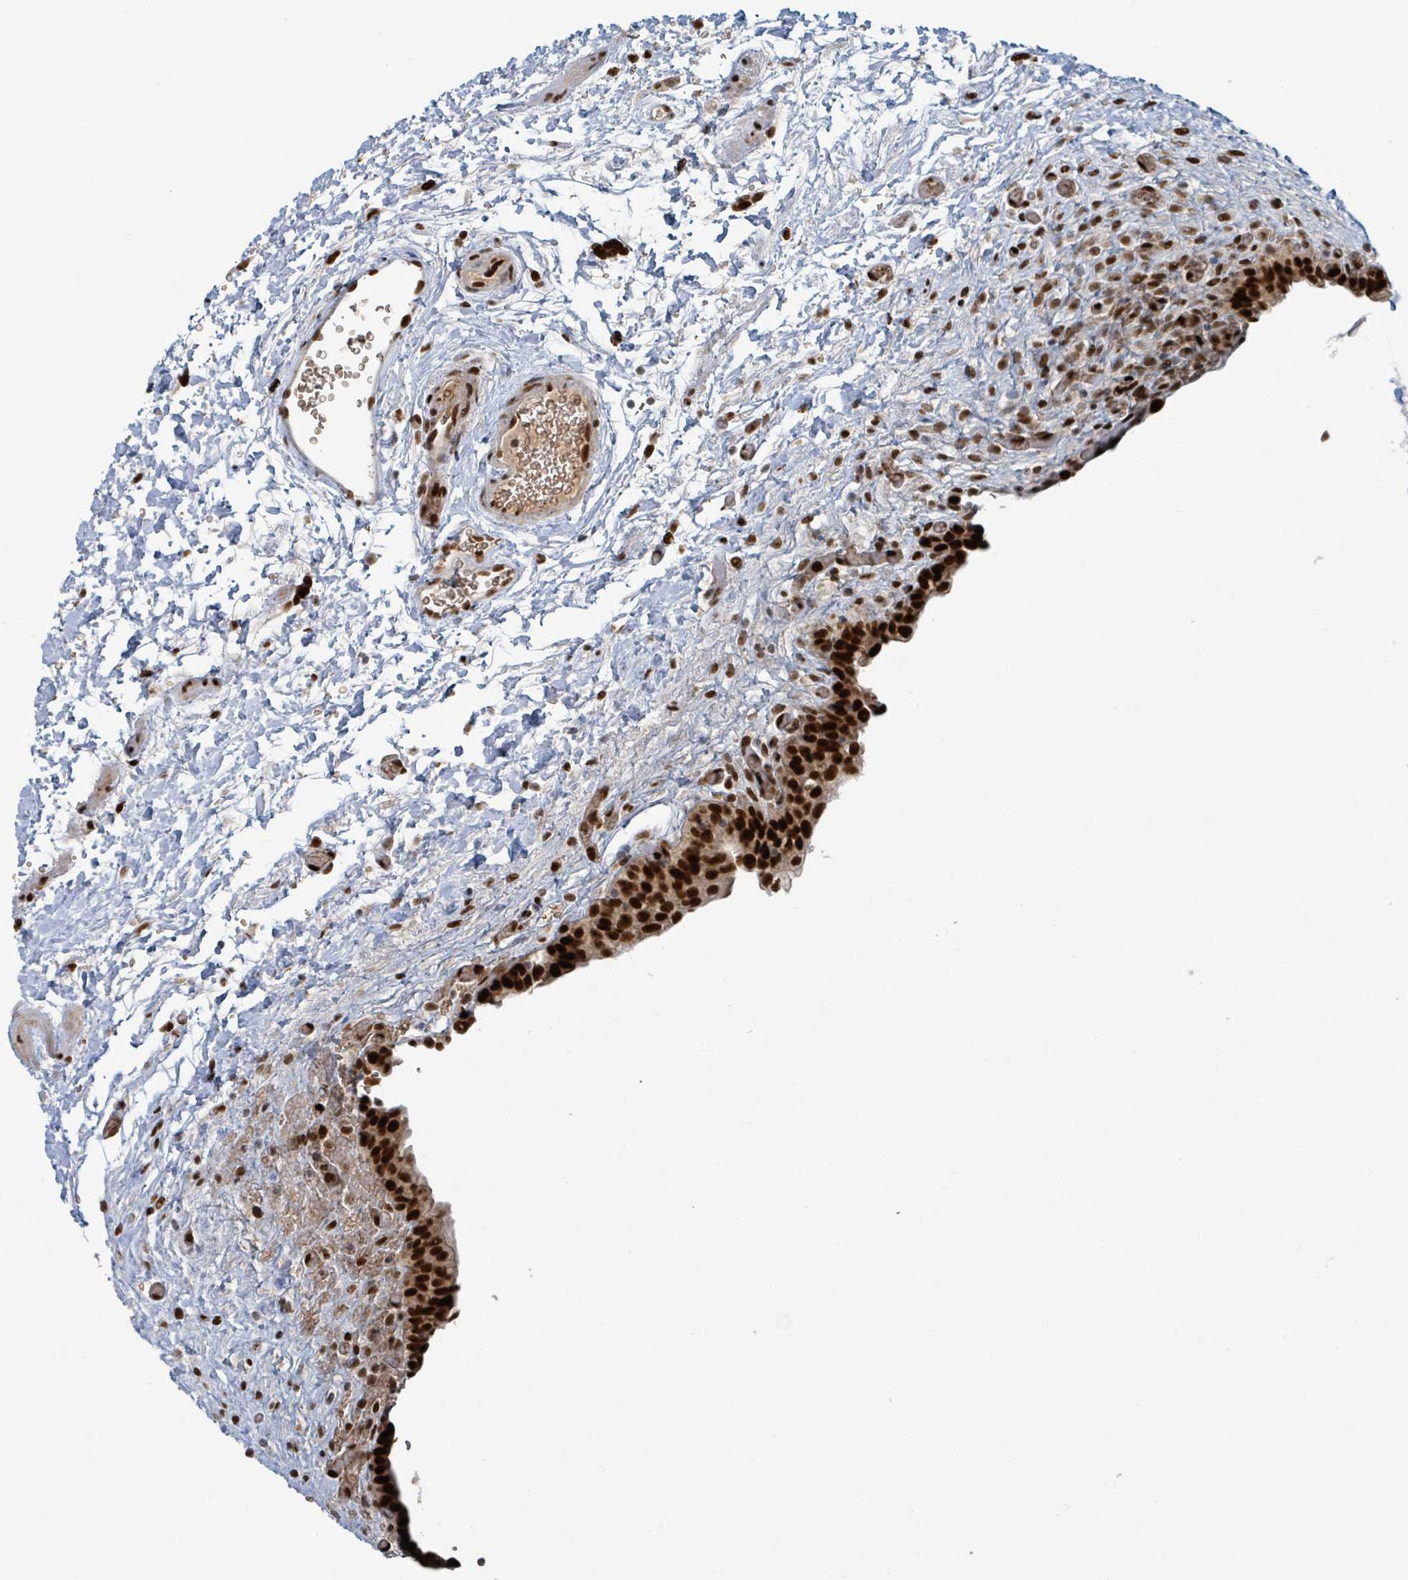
{"staining": {"intensity": "strong", "quantity": ">75%", "location": "nuclear"}, "tissue": "urinary bladder", "cell_type": "Urothelial cells", "image_type": "normal", "snomed": [{"axis": "morphology", "description": "Normal tissue, NOS"}, {"axis": "topography", "description": "Urinary bladder"}], "caption": "A high amount of strong nuclear positivity is appreciated in about >75% of urothelial cells in normal urinary bladder.", "gene": "KLF3", "patient": {"sex": "male", "age": 69}}